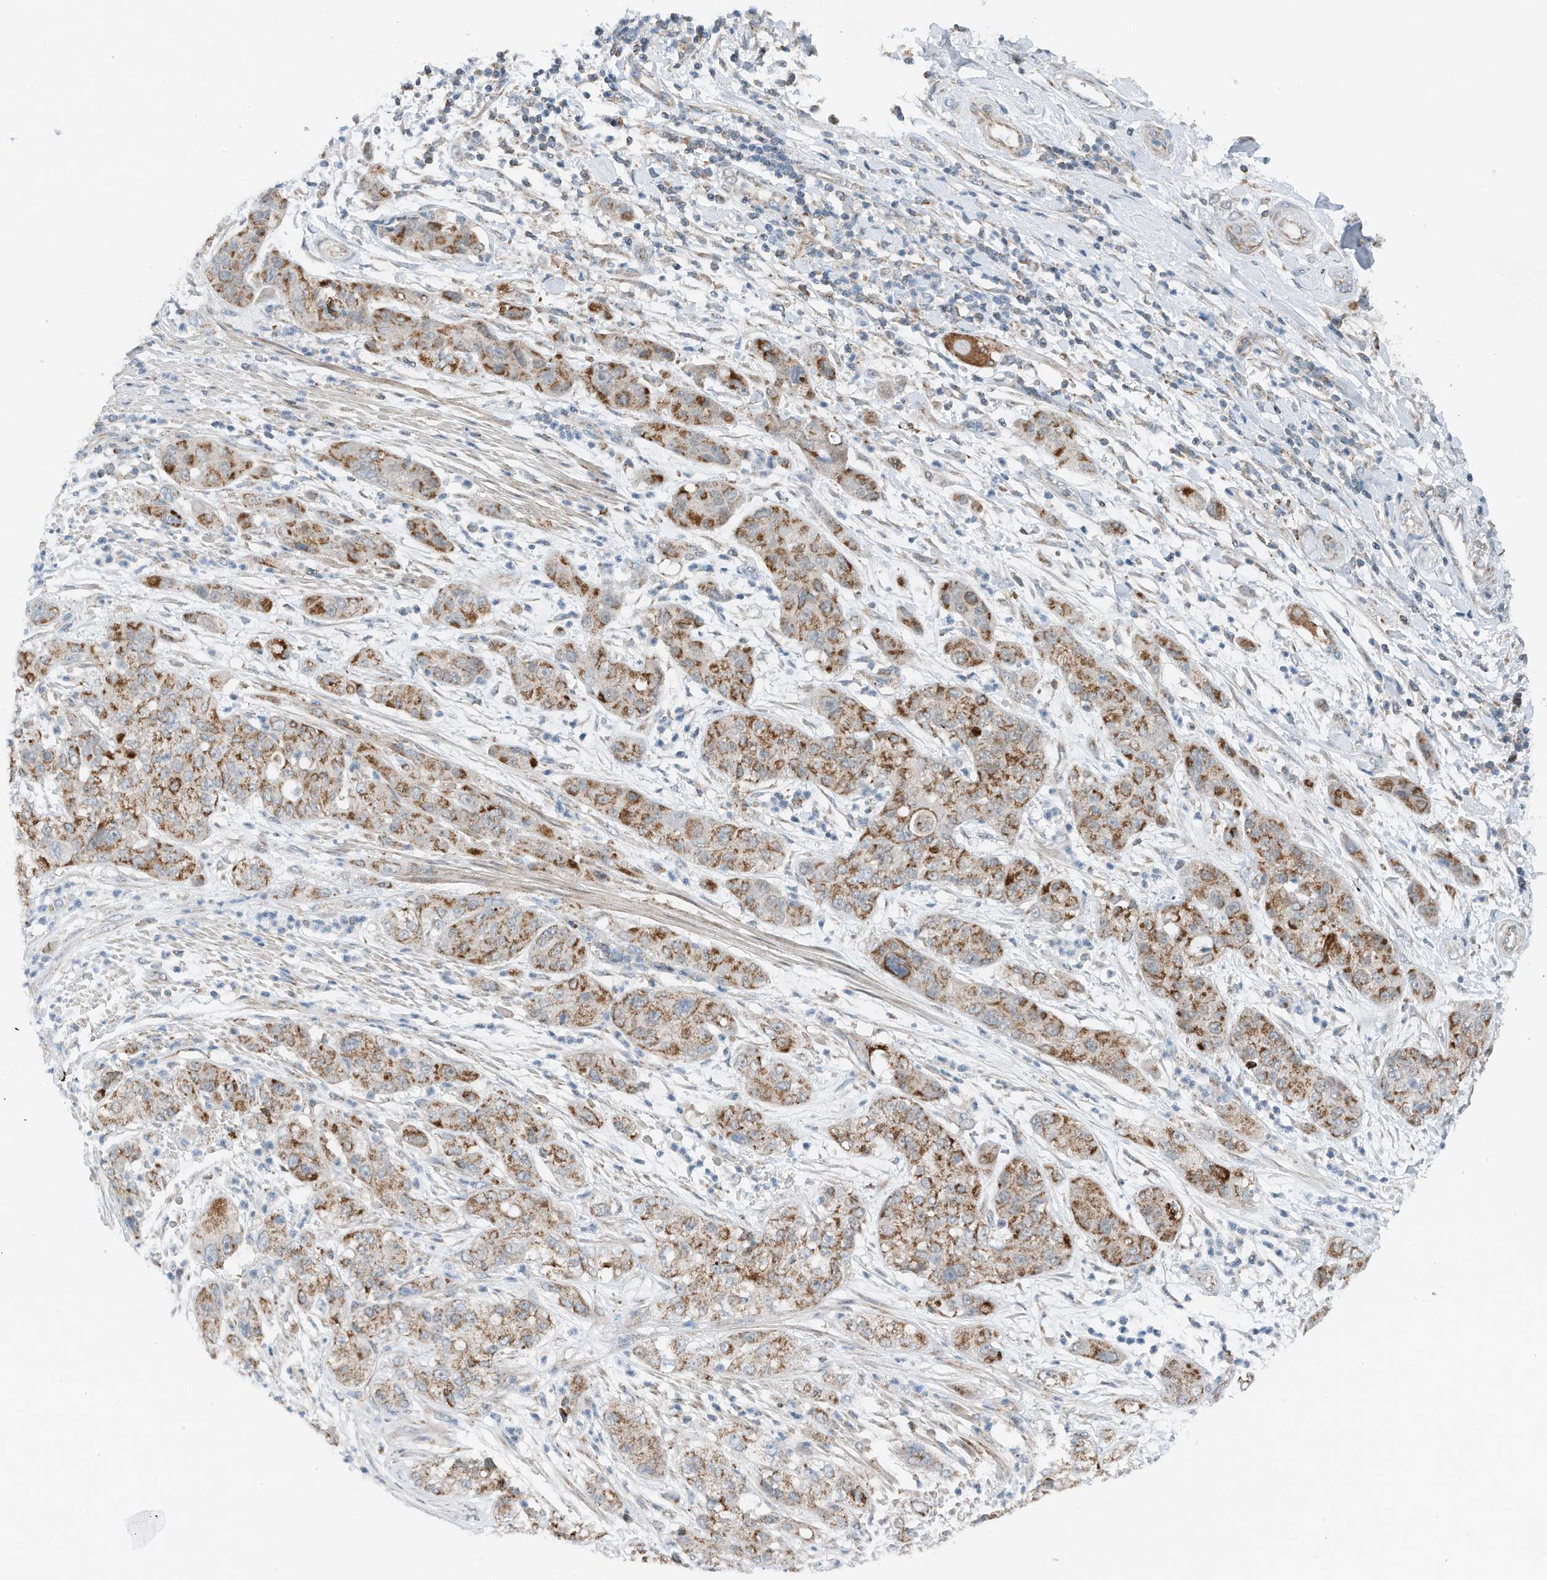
{"staining": {"intensity": "strong", "quantity": ">75%", "location": "cytoplasmic/membranous"}, "tissue": "pancreatic cancer", "cell_type": "Tumor cells", "image_type": "cancer", "snomed": [{"axis": "morphology", "description": "Adenocarcinoma, NOS"}, {"axis": "topography", "description": "Pancreas"}], "caption": "Immunohistochemistry image of pancreatic adenocarcinoma stained for a protein (brown), which exhibits high levels of strong cytoplasmic/membranous expression in about >75% of tumor cells.", "gene": "RMND1", "patient": {"sex": "female", "age": 78}}